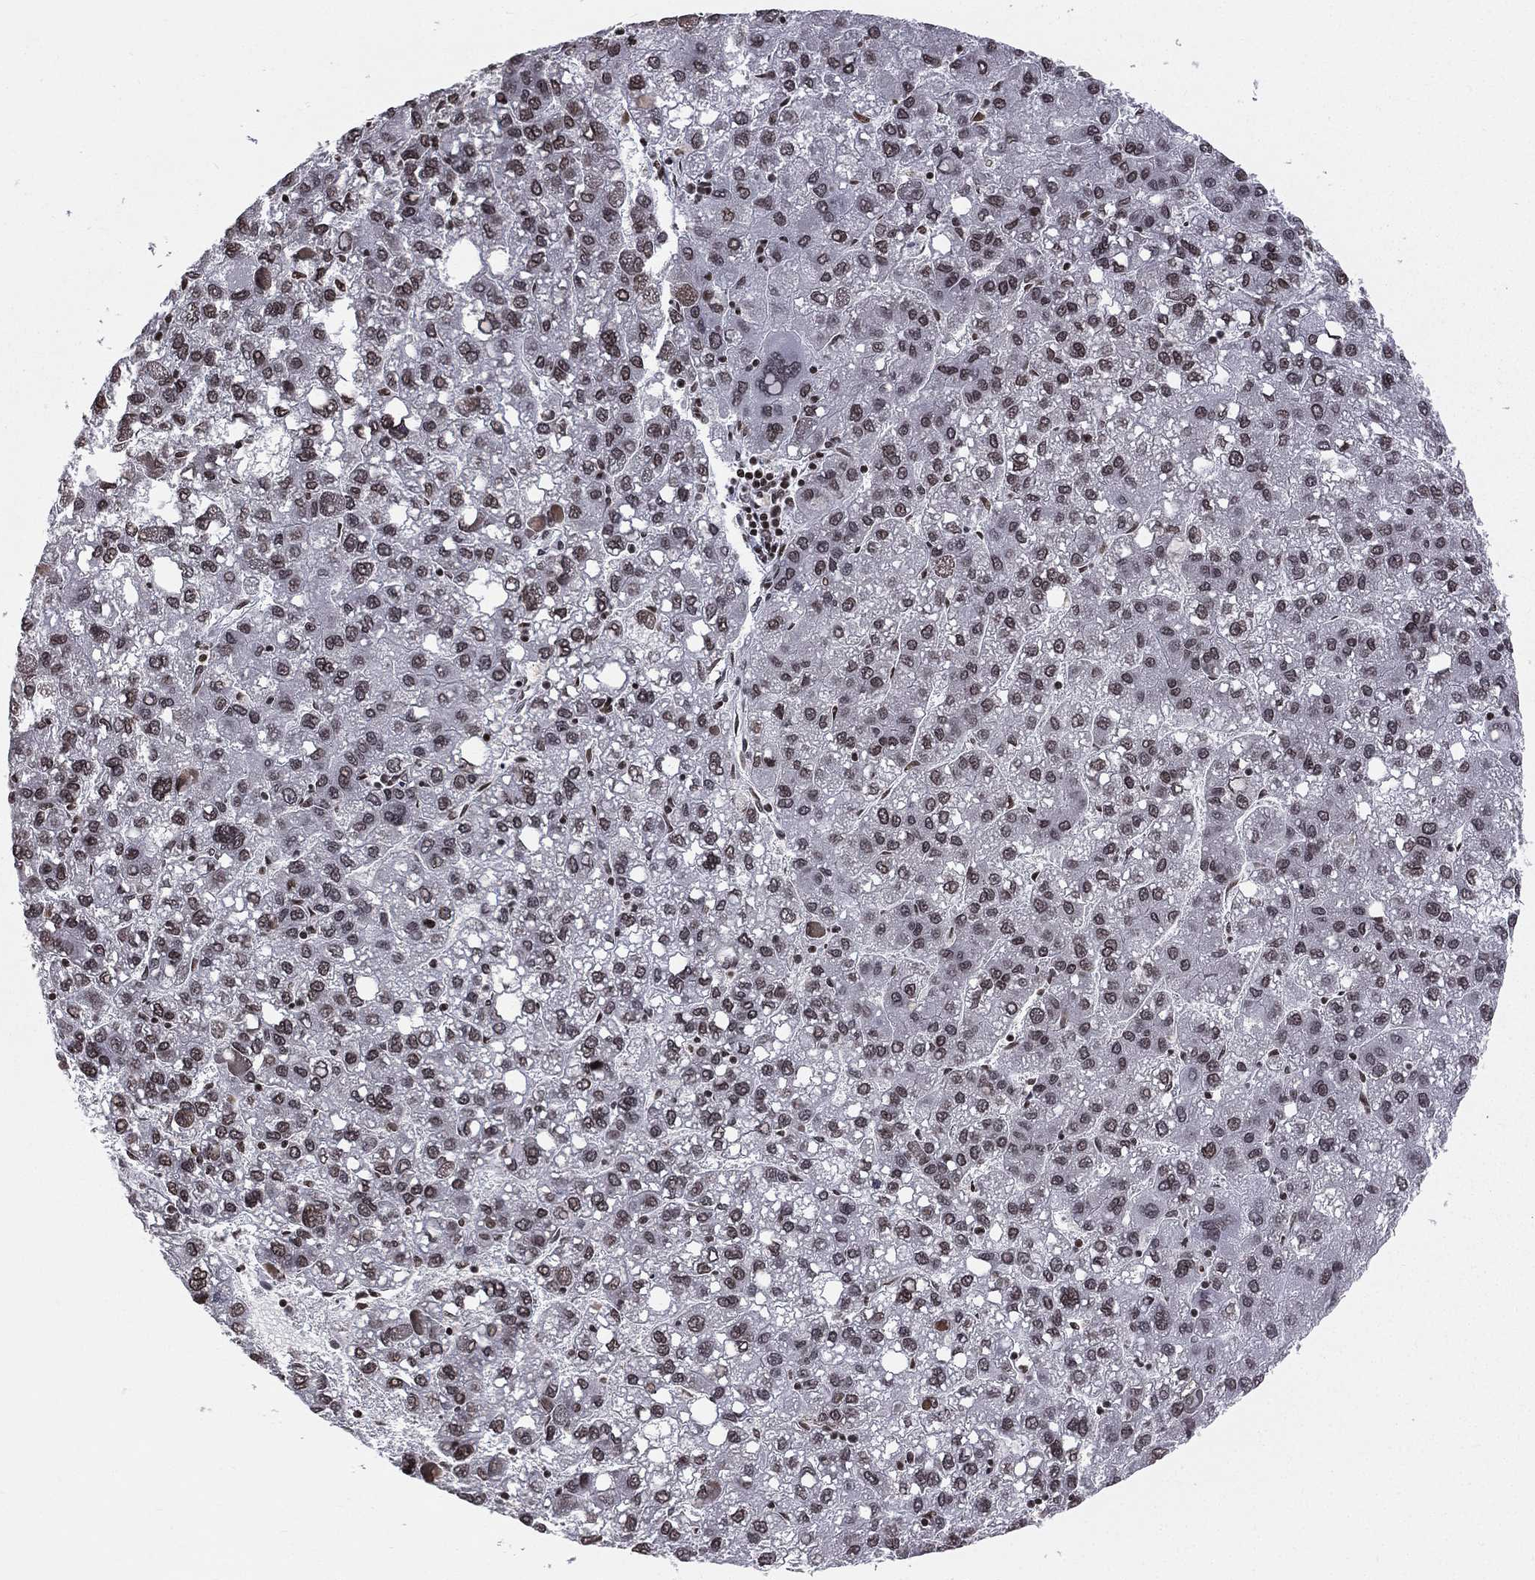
{"staining": {"intensity": "moderate", "quantity": ">75%", "location": "nuclear"}, "tissue": "liver cancer", "cell_type": "Tumor cells", "image_type": "cancer", "snomed": [{"axis": "morphology", "description": "Carcinoma, Hepatocellular, NOS"}, {"axis": "topography", "description": "Liver"}], "caption": "A histopathology image of human liver cancer (hepatocellular carcinoma) stained for a protein shows moderate nuclear brown staining in tumor cells. (Stains: DAB (3,3'-diaminobenzidine) in brown, nuclei in blue, Microscopy: brightfield microscopy at high magnification).", "gene": "RFX7", "patient": {"sex": "female", "age": 82}}